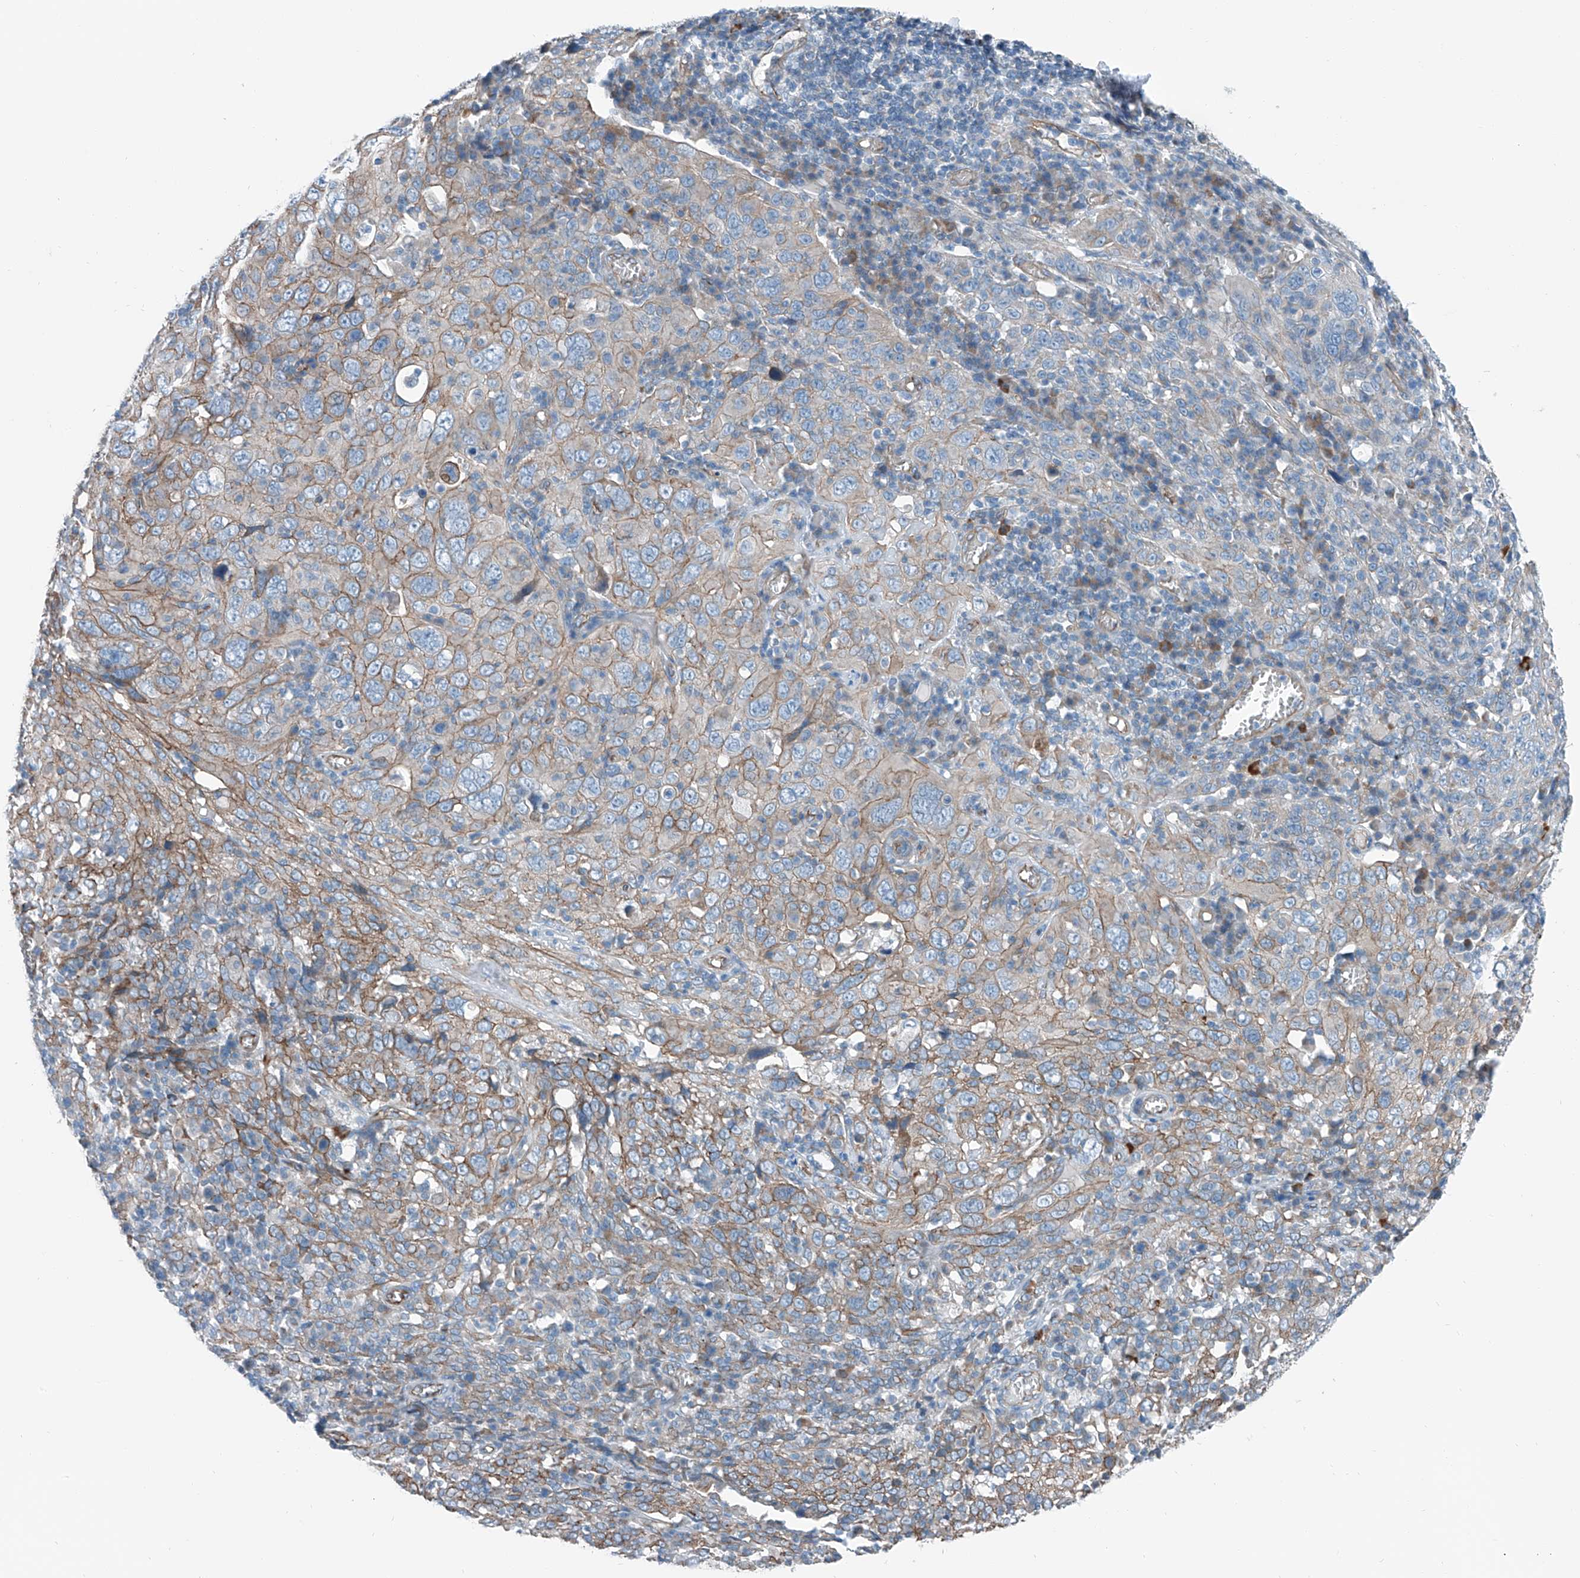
{"staining": {"intensity": "moderate", "quantity": "25%-75%", "location": "cytoplasmic/membranous"}, "tissue": "cervical cancer", "cell_type": "Tumor cells", "image_type": "cancer", "snomed": [{"axis": "morphology", "description": "Squamous cell carcinoma, NOS"}, {"axis": "topography", "description": "Cervix"}], "caption": "Immunohistochemistry (IHC) photomicrograph of human cervical squamous cell carcinoma stained for a protein (brown), which demonstrates medium levels of moderate cytoplasmic/membranous expression in about 25%-75% of tumor cells.", "gene": "THEMIS2", "patient": {"sex": "female", "age": 46}}